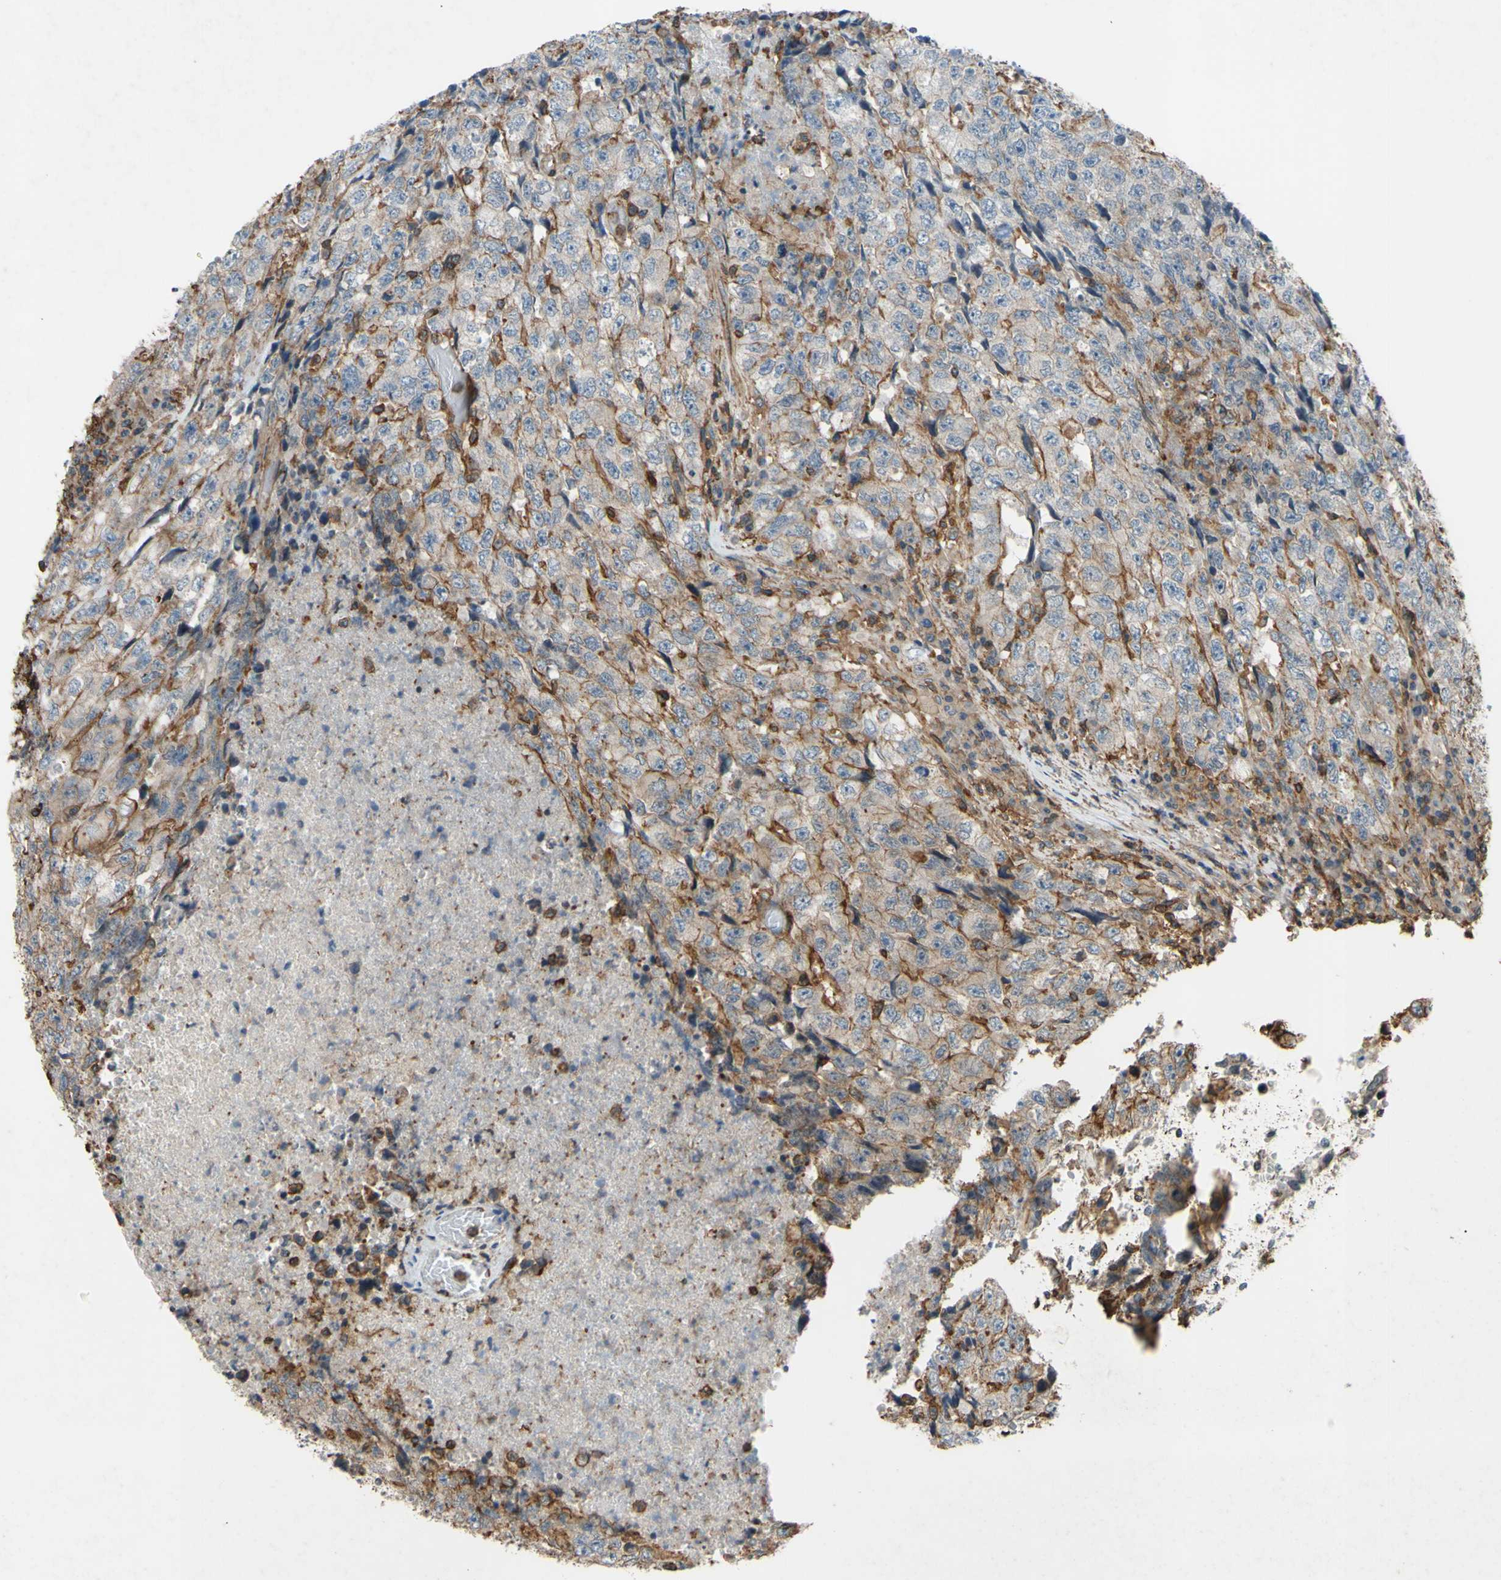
{"staining": {"intensity": "weak", "quantity": "<25%", "location": "cytoplasmic/membranous"}, "tissue": "testis cancer", "cell_type": "Tumor cells", "image_type": "cancer", "snomed": [{"axis": "morphology", "description": "Necrosis, NOS"}, {"axis": "morphology", "description": "Carcinoma, Embryonal, NOS"}, {"axis": "topography", "description": "Testis"}], "caption": "An image of embryonal carcinoma (testis) stained for a protein displays no brown staining in tumor cells.", "gene": "ADD3", "patient": {"sex": "male", "age": 19}}